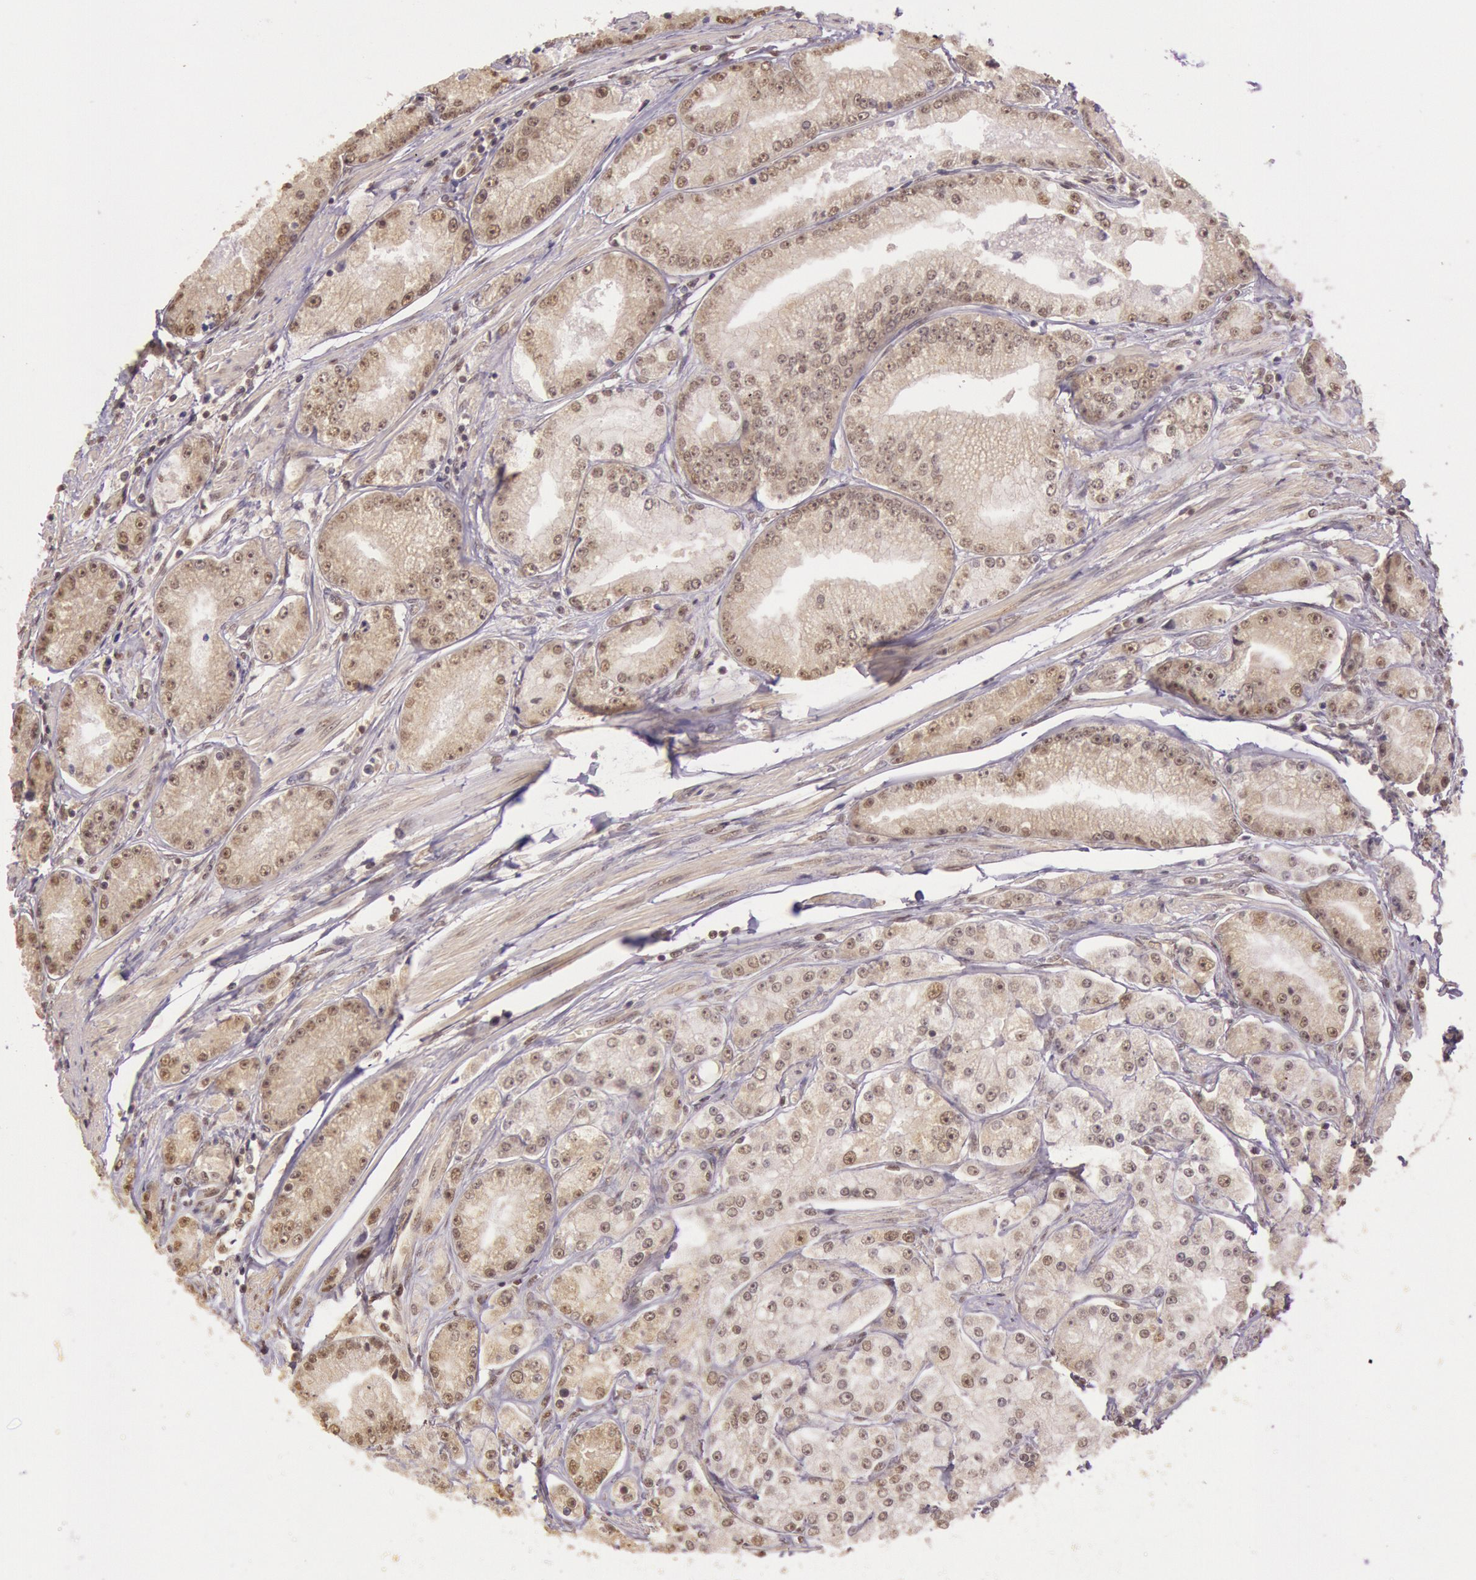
{"staining": {"intensity": "weak", "quantity": "25%-75%", "location": "cytoplasmic/membranous"}, "tissue": "prostate cancer", "cell_type": "Tumor cells", "image_type": "cancer", "snomed": [{"axis": "morphology", "description": "Adenocarcinoma, Medium grade"}, {"axis": "topography", "description": "Prostate"}], "caption": "Immunohistochemistry of human prostate medium-grade adenocarcinoma displays low levels of weak cytoplasmic/membranous positivity in approximately 25%-75% of tumor cells.", "gene": "RTL10", "patient": {"sex": "male", "age": 72}}